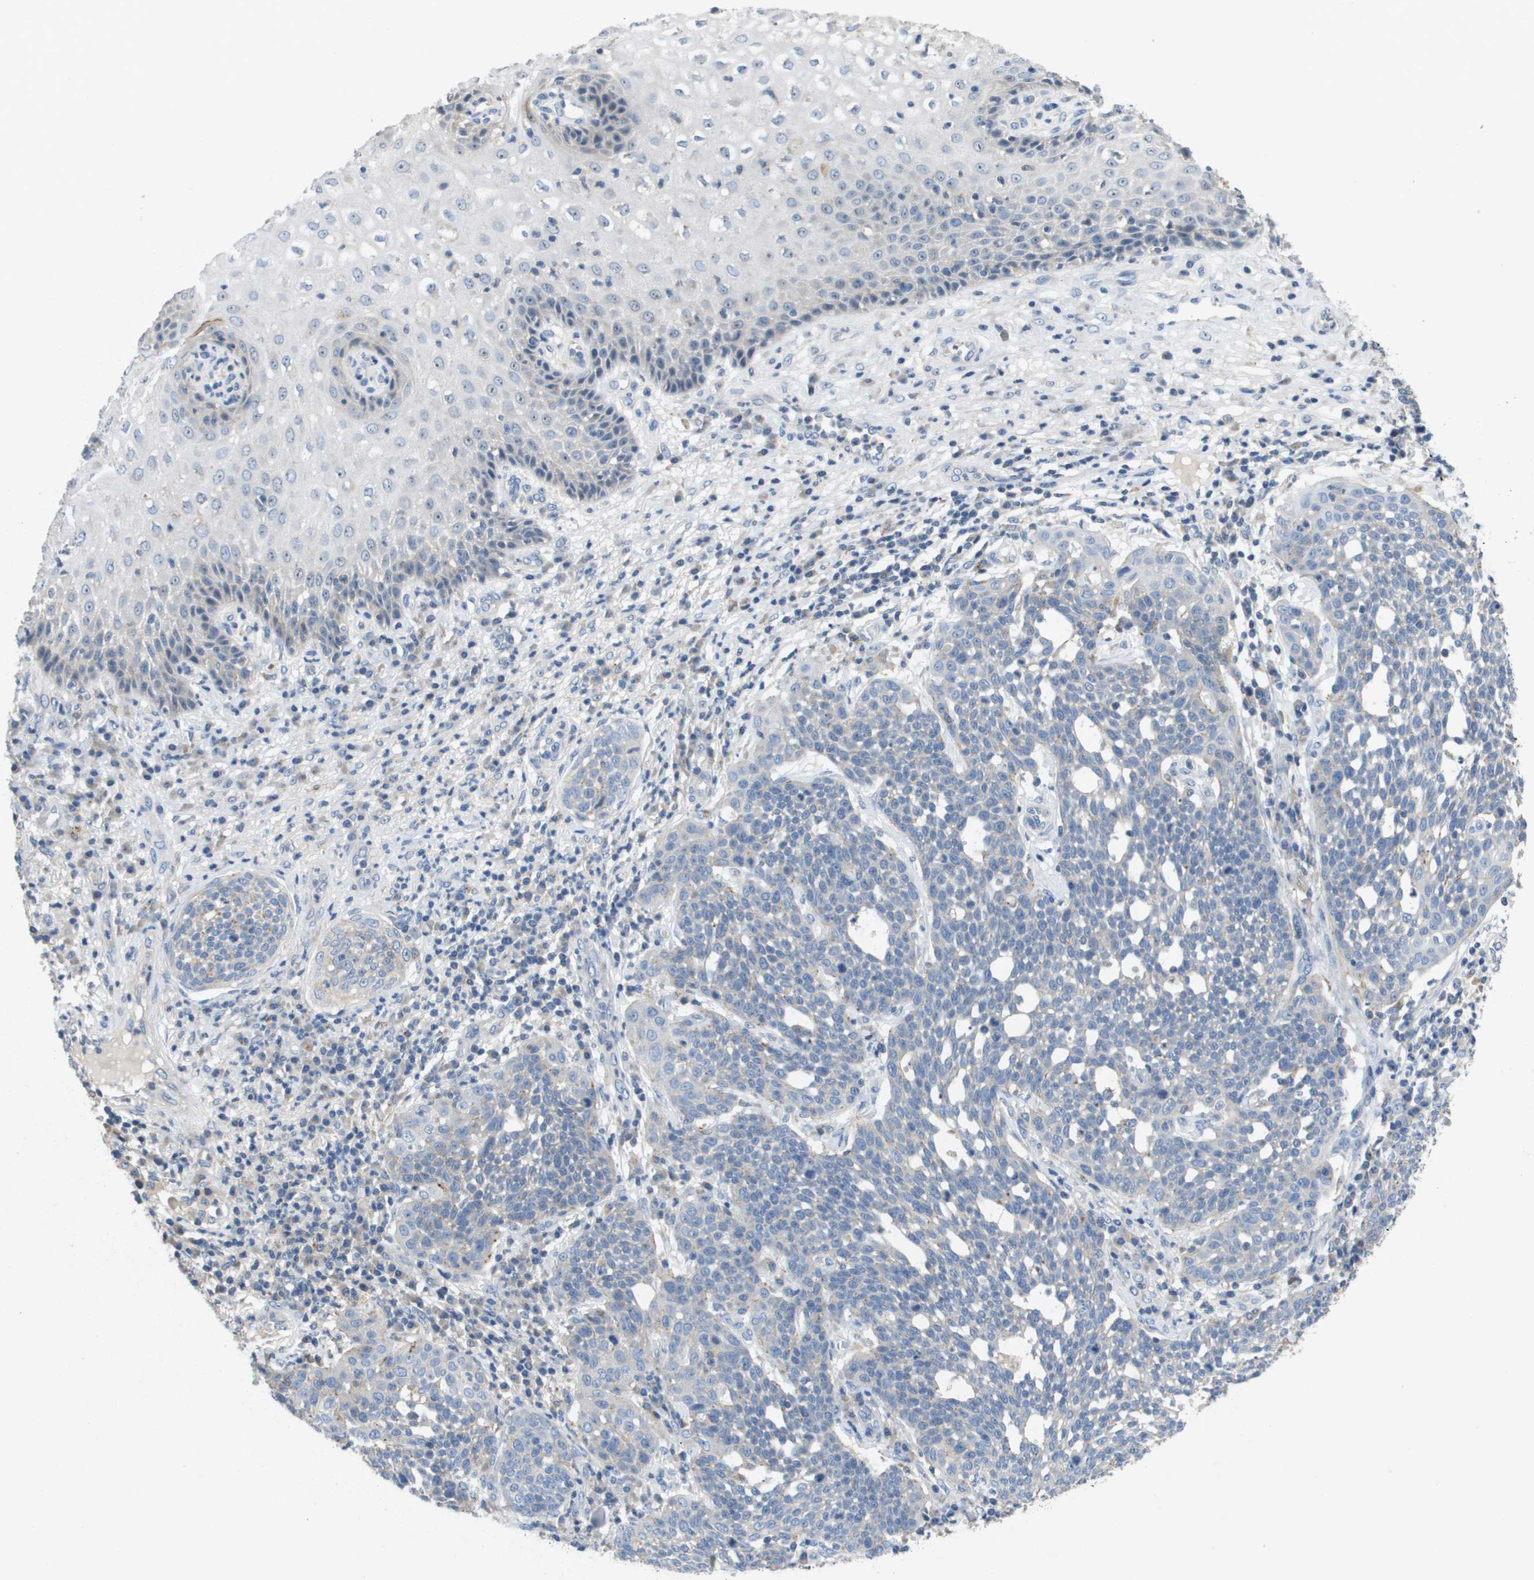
{"staining": {"intensity": "negative", "quantity": "none", "location": "none"}, "tissue": "cervical cancer", "cell_type": "Tumor cells", "image_type": "cancer", "snomed": [{"axis": "morphology", "description": "Squamous cell carcinoma, NOS"}, {"axis": "topography", "description": "Cervix"}], "caption": "This is a photomicrograph of immunohistochemistry (IHC) staining of cervical cancer, which shows no expression in tumor cells. (Immunohistochemistry (ihc), brightfield microscopy, high magnification).", "gene": "B3GNT5", "patient": {"sex": "female", "age": 34}}